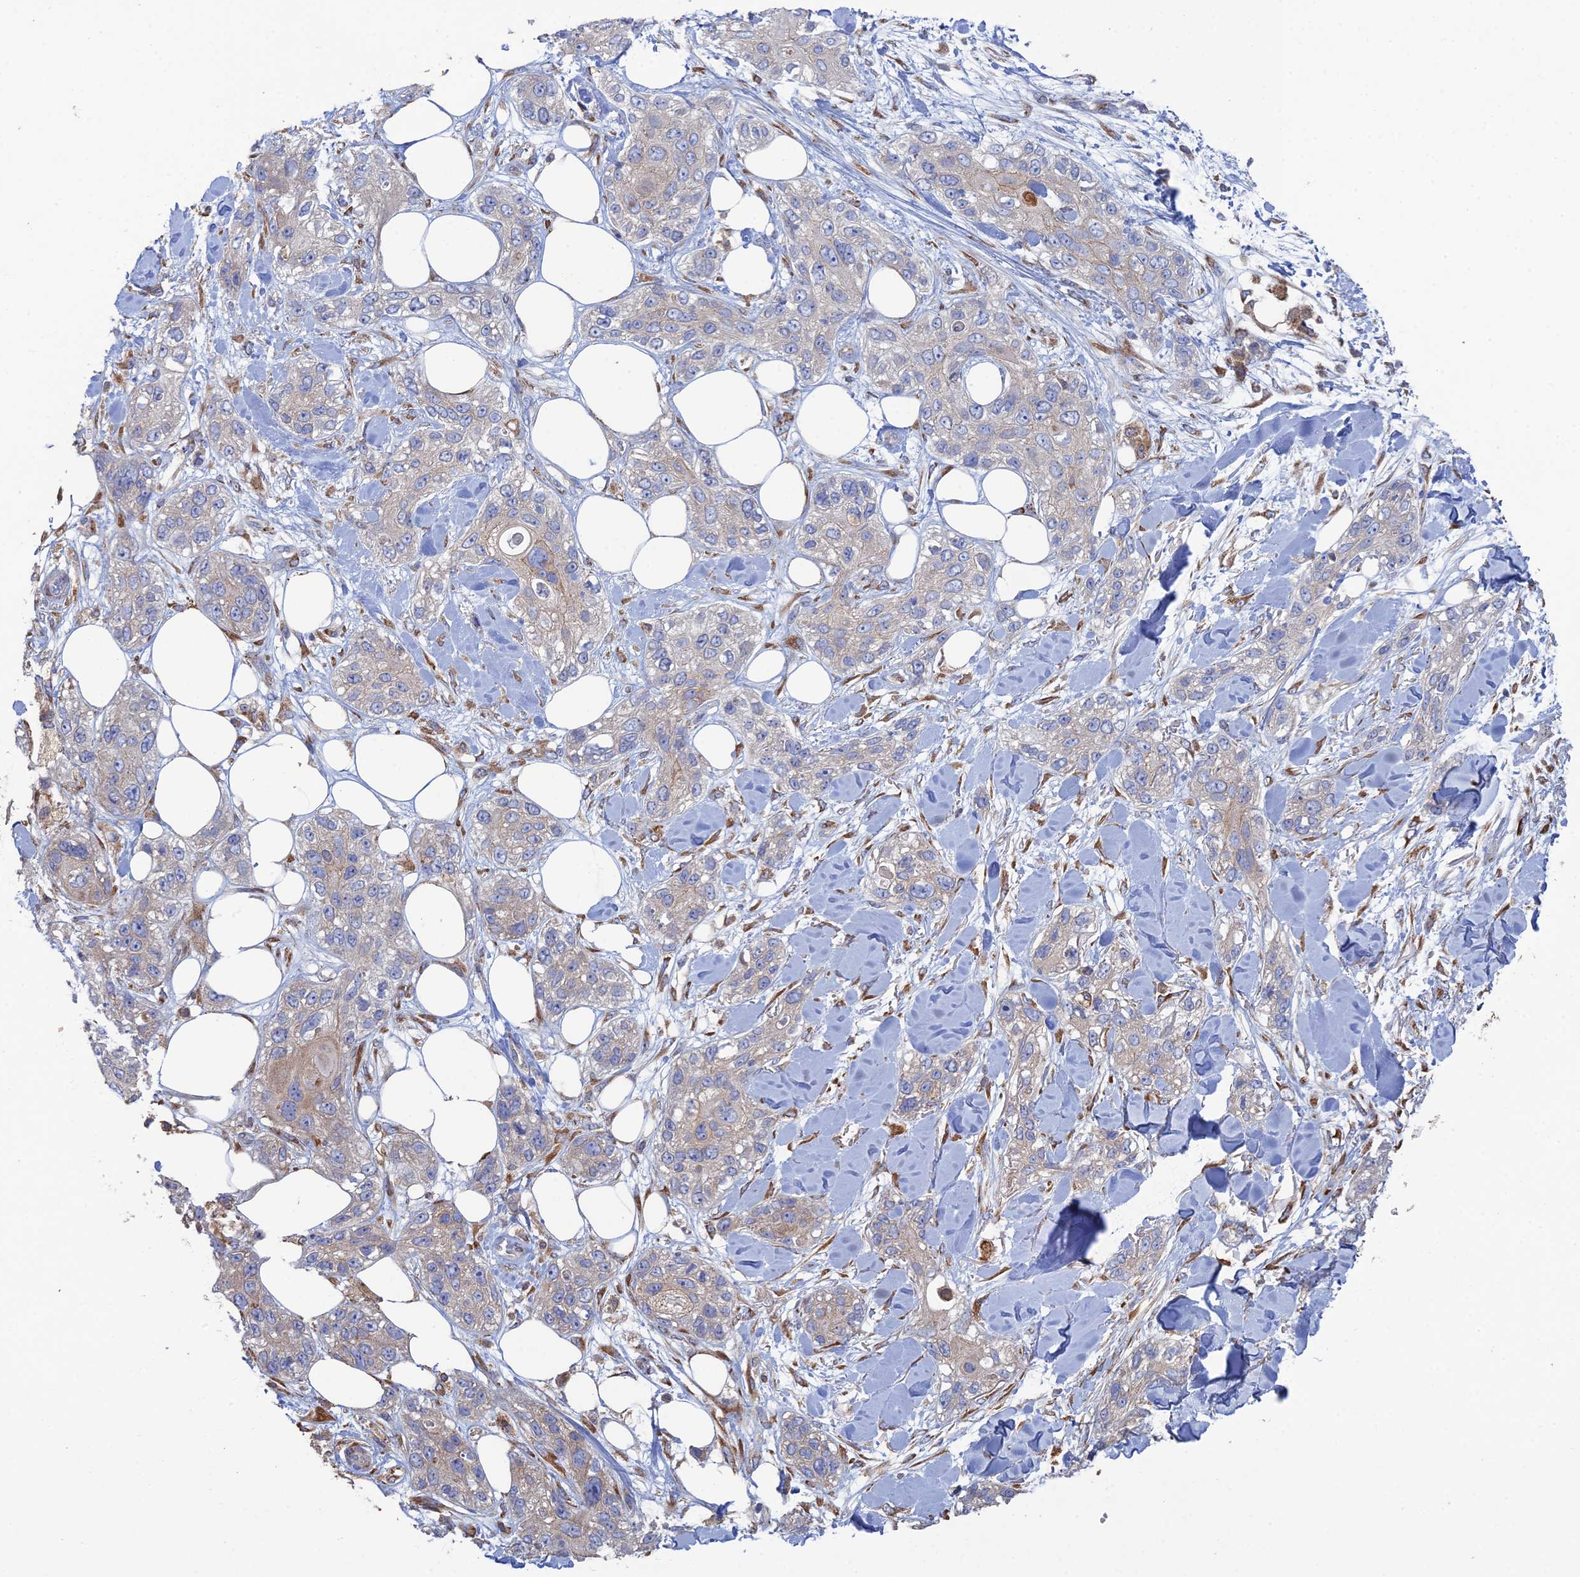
{"staining": {"intensity": "weak", "quantity": "<25%", "location": "cytoplasmic/membranous"}, "tissue": "skin cancer", "cell_type": "Tumor cells", "image_type": "cancer", "snomed": [{"axis": "morphology", "description": "Normal tissue, NOS"}, {"axis": "morphology", "description": "Squamous cell carcinoma, NOS"}, {"axis": "topography", "description": "Skin"}], "caption": "DAB immunohistochemical staining of human skin cancer (squamous cell carcinoma) shows no significant positivity in tumor cells.", "gene": "TRAPPC6A", "patient": {"sex": "male", "age": 72}}